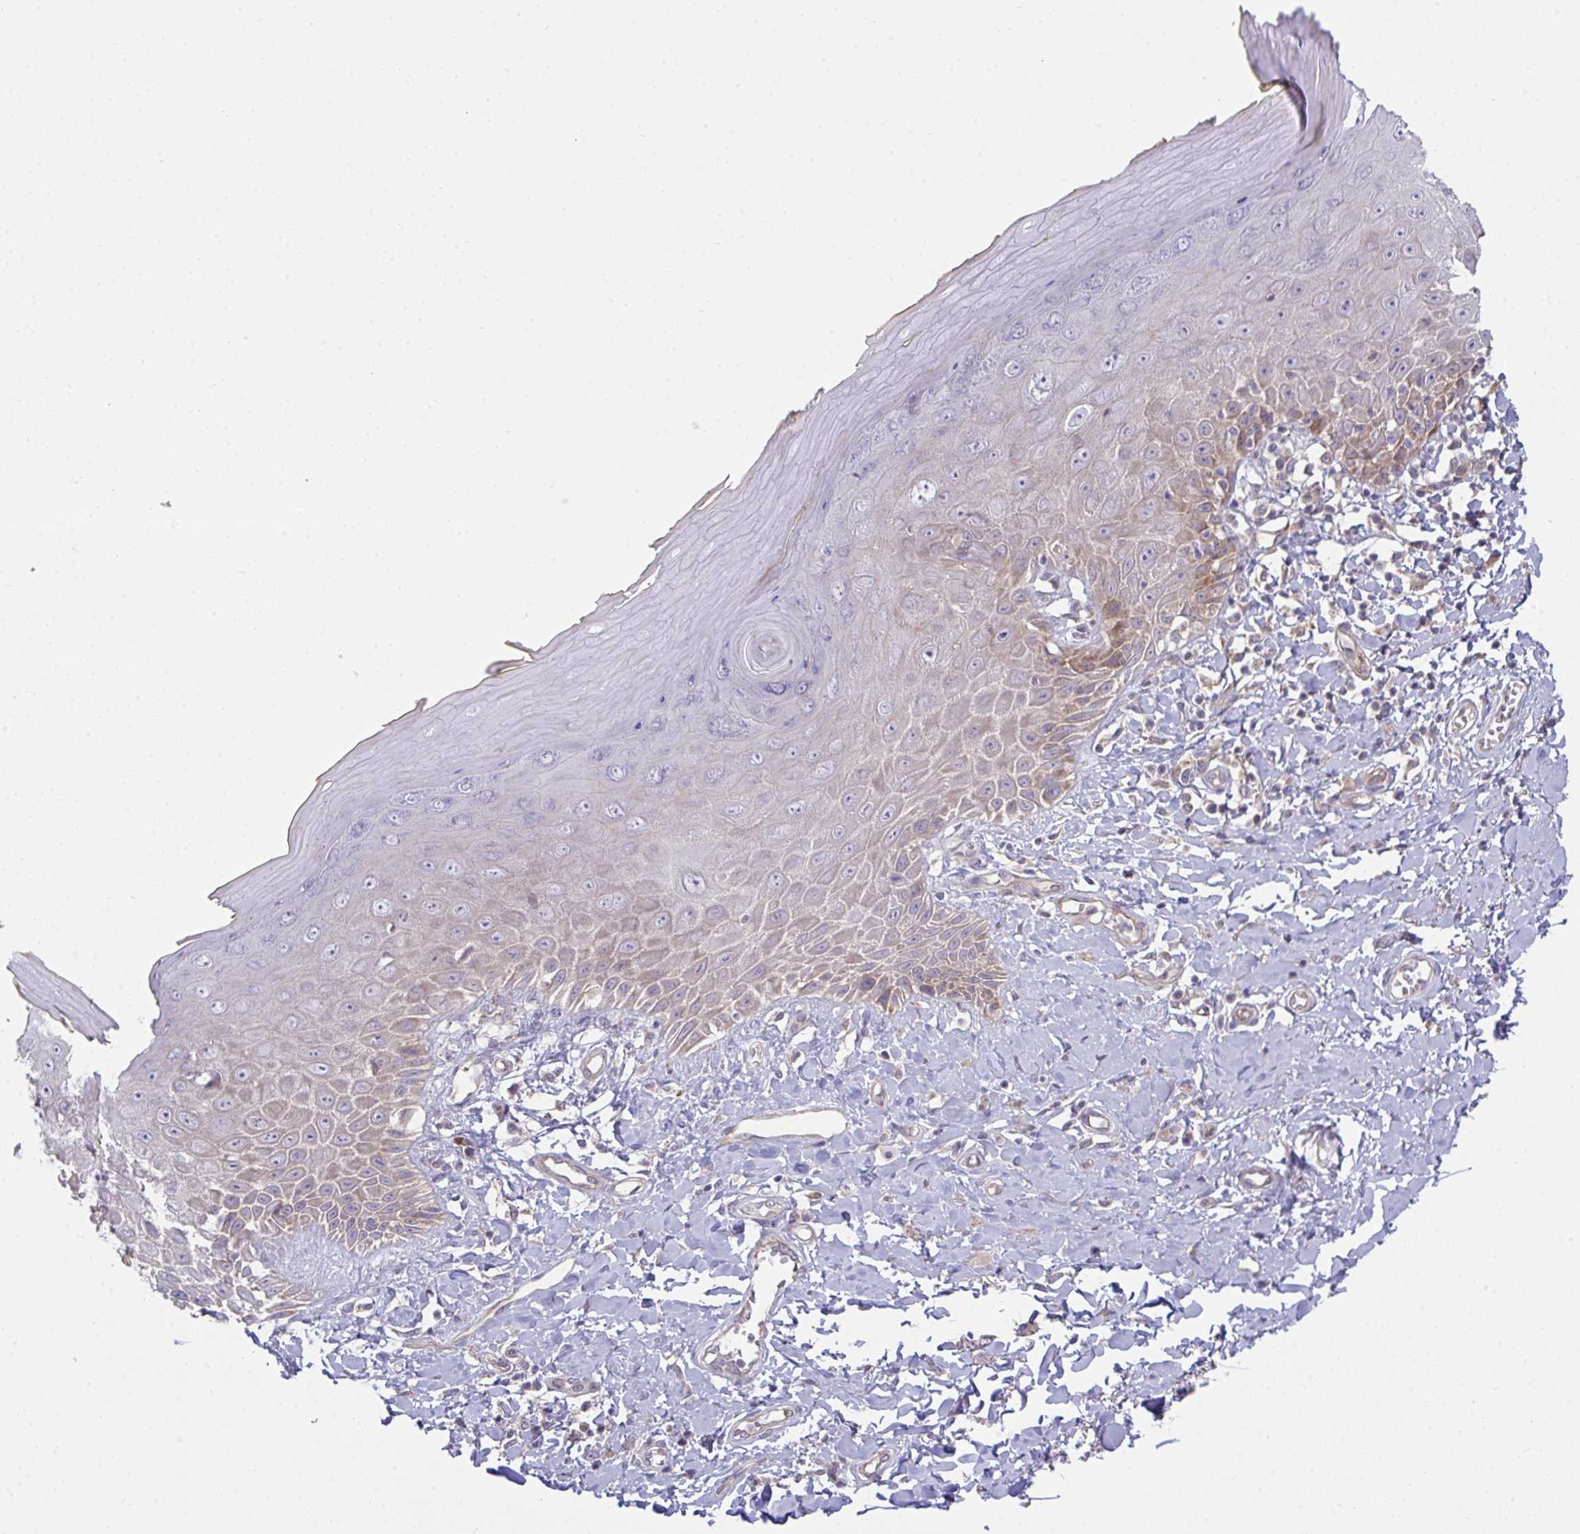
{"staining": {"intensity": "moderate", "quantity": "25%-75%", "location": "cytoplasmic/membranous"}, "tissue": "skin", "cell_type": "Epidermal cells", "image_type": "normal", "snomed": [{"axis": "morphology", "description": "Normal tissue, NOS"}, {"axis": "topography", "description": "Anal"}, {"axis": "topography", "description": "Peripheral nerve tissue"}], "caption": "This is a photomicrograph of immunohistochemistry (IHC) staining of normal skin, which shows moderate expression in the cytoplasmic/membranous of epidermal cells.", "gene": "CASP9", "patient": {"sex": "male", "age": 78}}